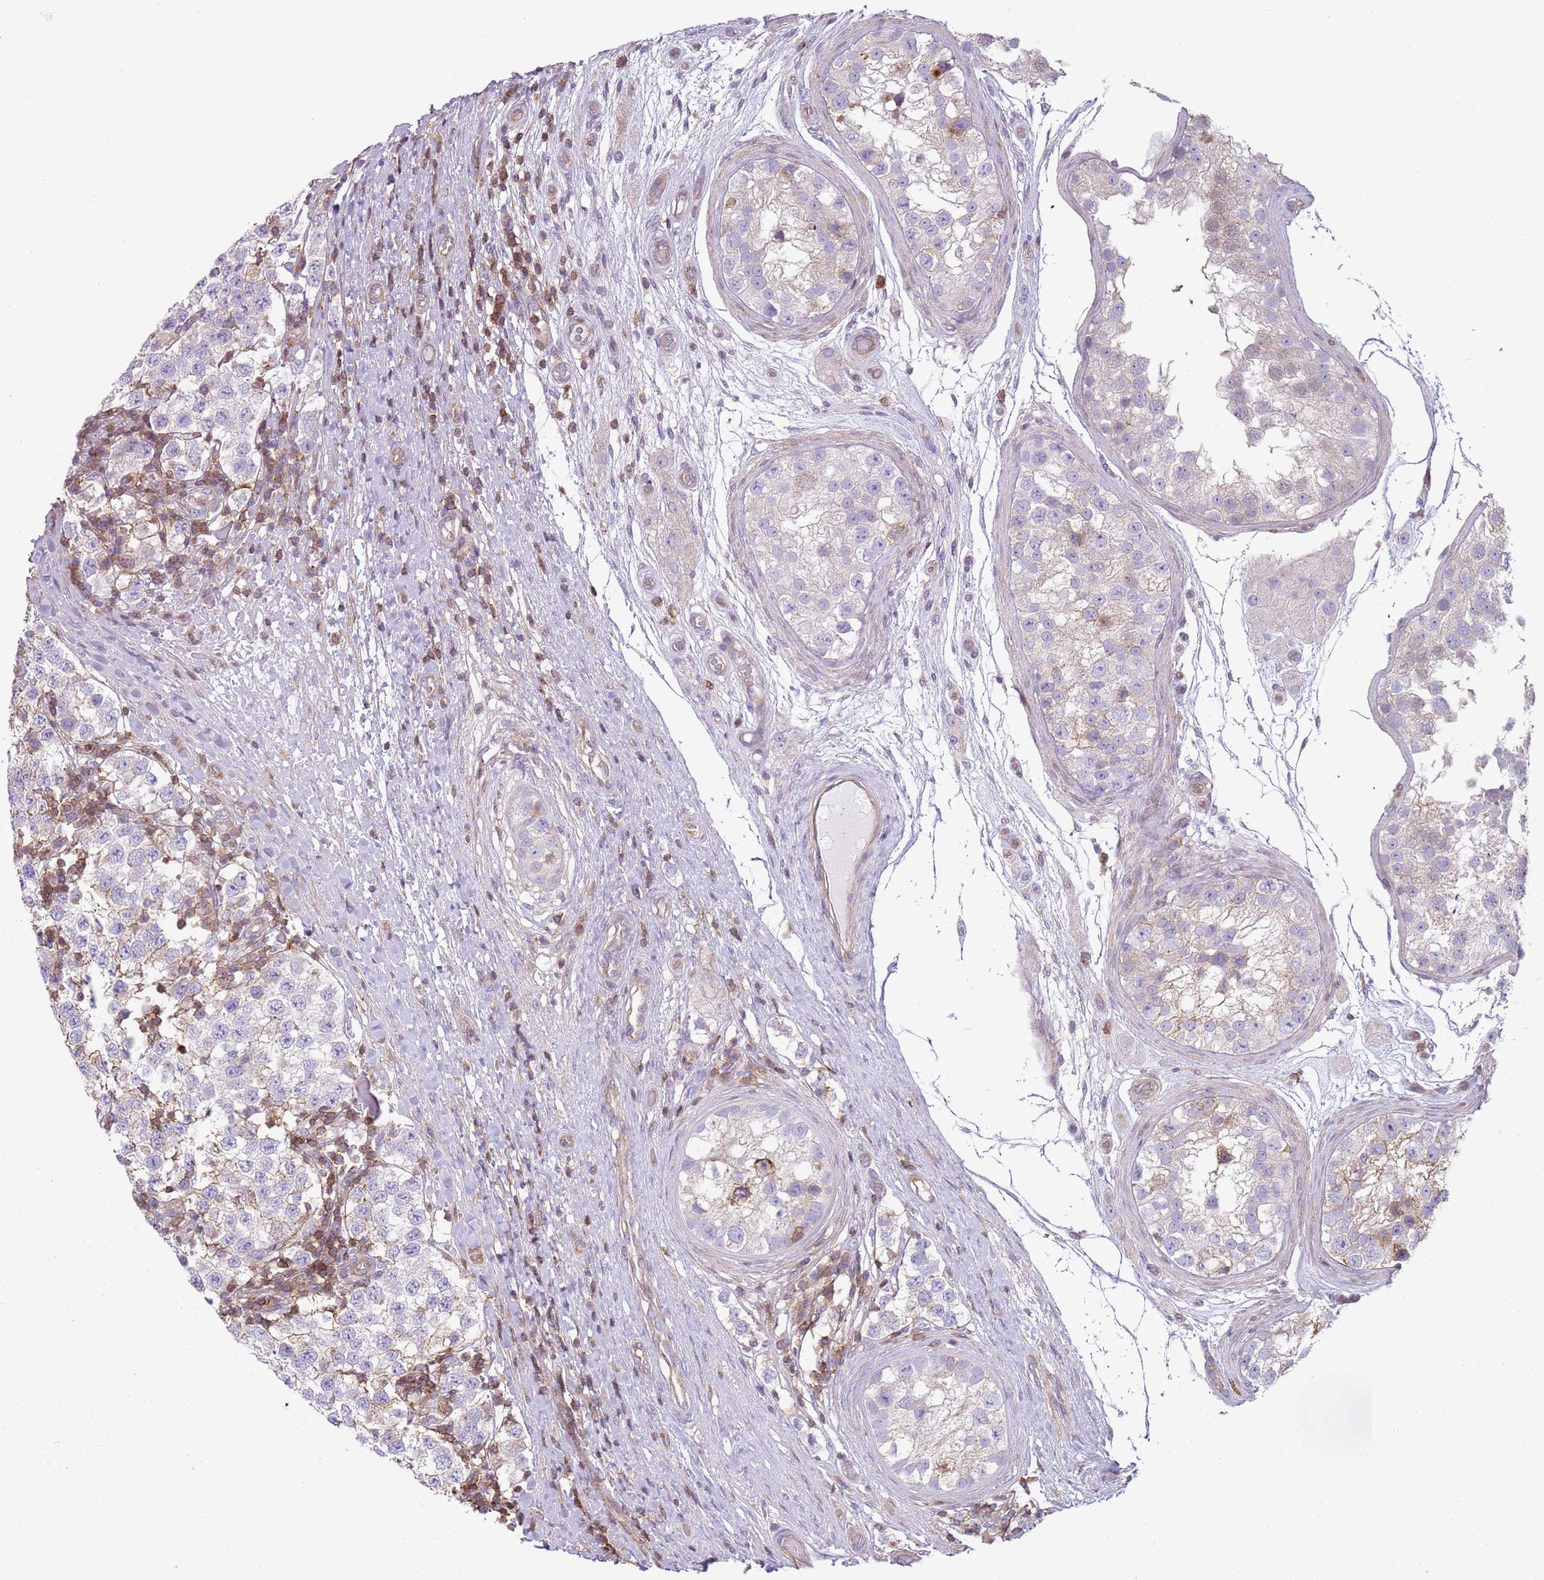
{"staining": {"intensity": "negative", "quantity": "none", "location": "none"}, "tissue": "testis cancer", "cell_type": "Tumor cells", "image_type": "cancer", "snomed": [{"axis": "morphology", "description": "Seminoma, NOS"}, {"axis": "topography", "description": "Testis"}], "caption": "Protein analysis of testis cancer (seminoma) displays no significant positivity in tumor cells.", "gene": "GNAI3", "patient": {"sex": "male", "age": 34}}